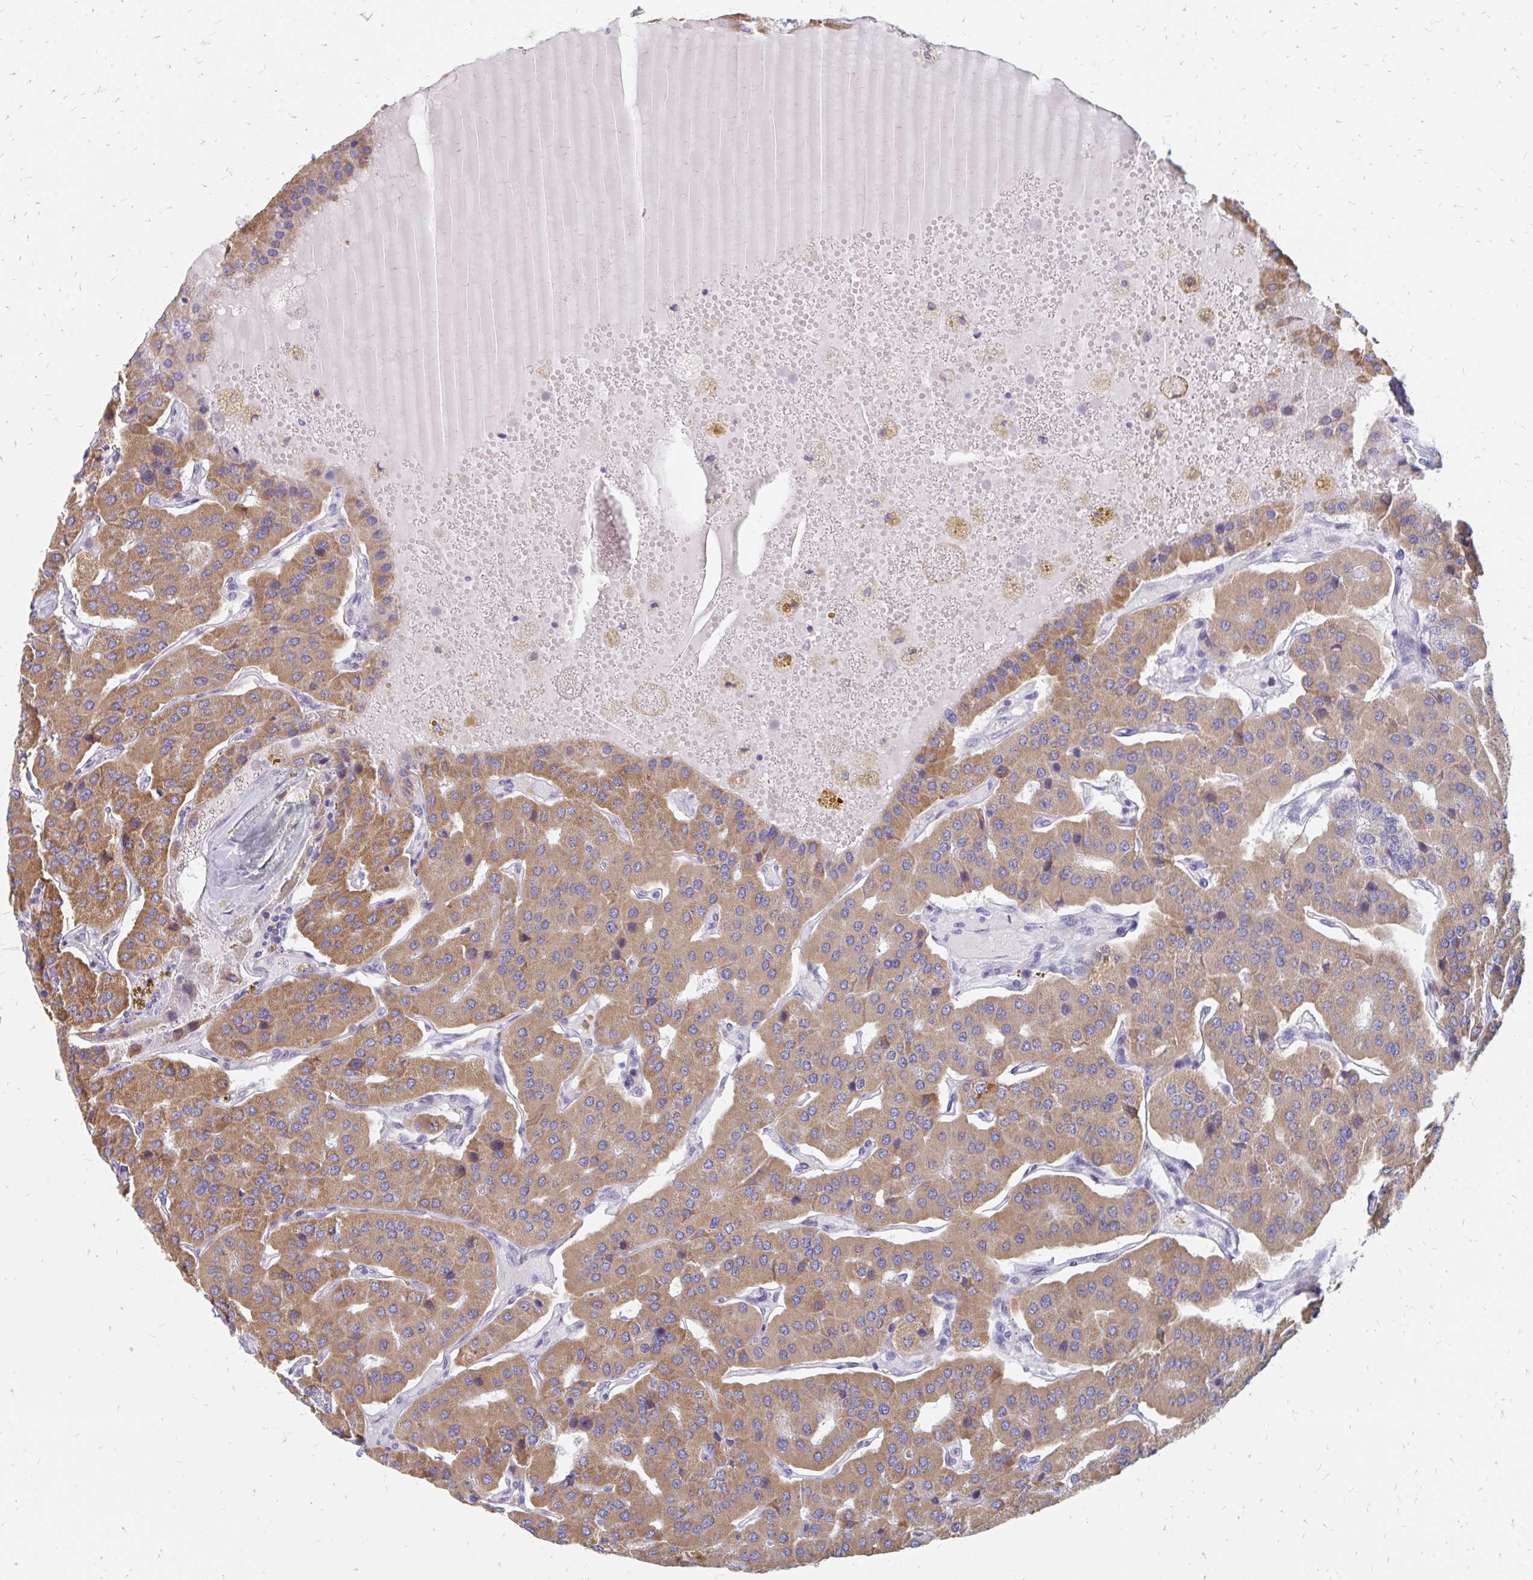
{"staining": {"intensity": "moderate", "quantity": ">75%", "location": "cytoplasmic/membranous"}, "tissue": "parathyroid gland", "cell_type": "Glandular cells", "image_type": "normal", "snomed": [{"axis": "morphology", "description": "Normal tissue, NOS"}, {"axis": "morphology", "description": "Adenoma, NOS"}, {"axis": "topography", "description": "Parathyroid gland"}], "caption": "Protein staining of normal parathyroid gland displays moderate cytoplasmic/membranous expression in approximately >75% of glandular cells. The staining was performed using DAB (3,3'-diaminobenzidine), with brown indicating positive protein expression. Nuclei are stained blue with hematoxylin.", "gene": "OR10V1", "patient": {"sex": "female", "age": 86}}